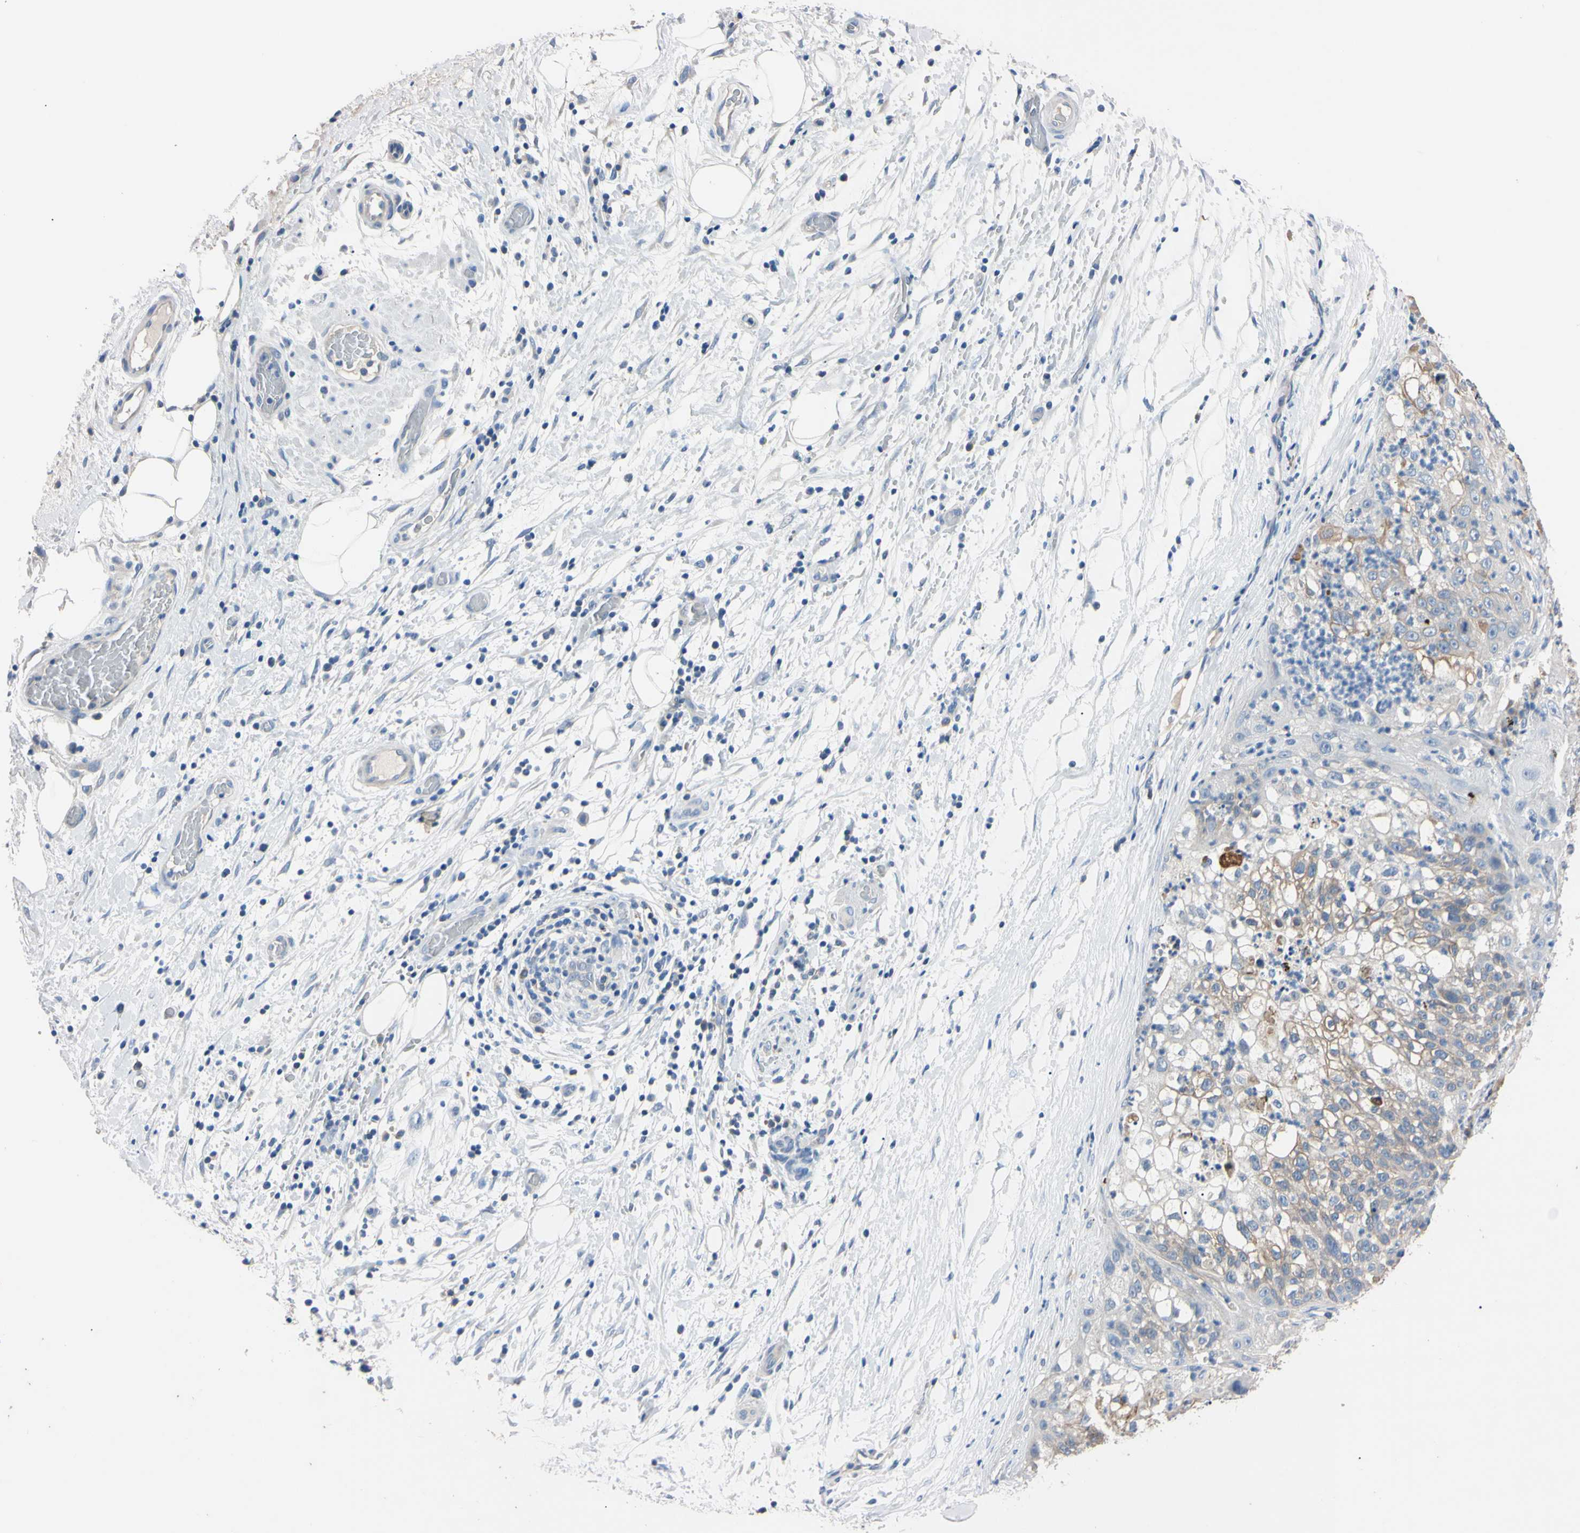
{"staining": {"intensity": "weak", "quantity": "<25%", "location": "cytoplasmic/membranous"}, "tissue": "lung cancer", "cell_type": "Tumor cells", "image_type": "cancer", "snomed": [{"axis": "morphology", "description": "Inflammation, NOS"}, {"axis": "morphology", "description": "Squamous cell carcinoma, NOS"}, {"axis": "topography", "description": "Lymph node"}, {"axis": "topography", "description": "Soft tissue"}, {"axis": "topography", "description": "Lung"}], "caption": "DAB immunohistochemical staining of human lung cancer displays no significant staining in tumor cells.", "gene": "PNKD", "patient": {"sex": "male", "age": 66}}